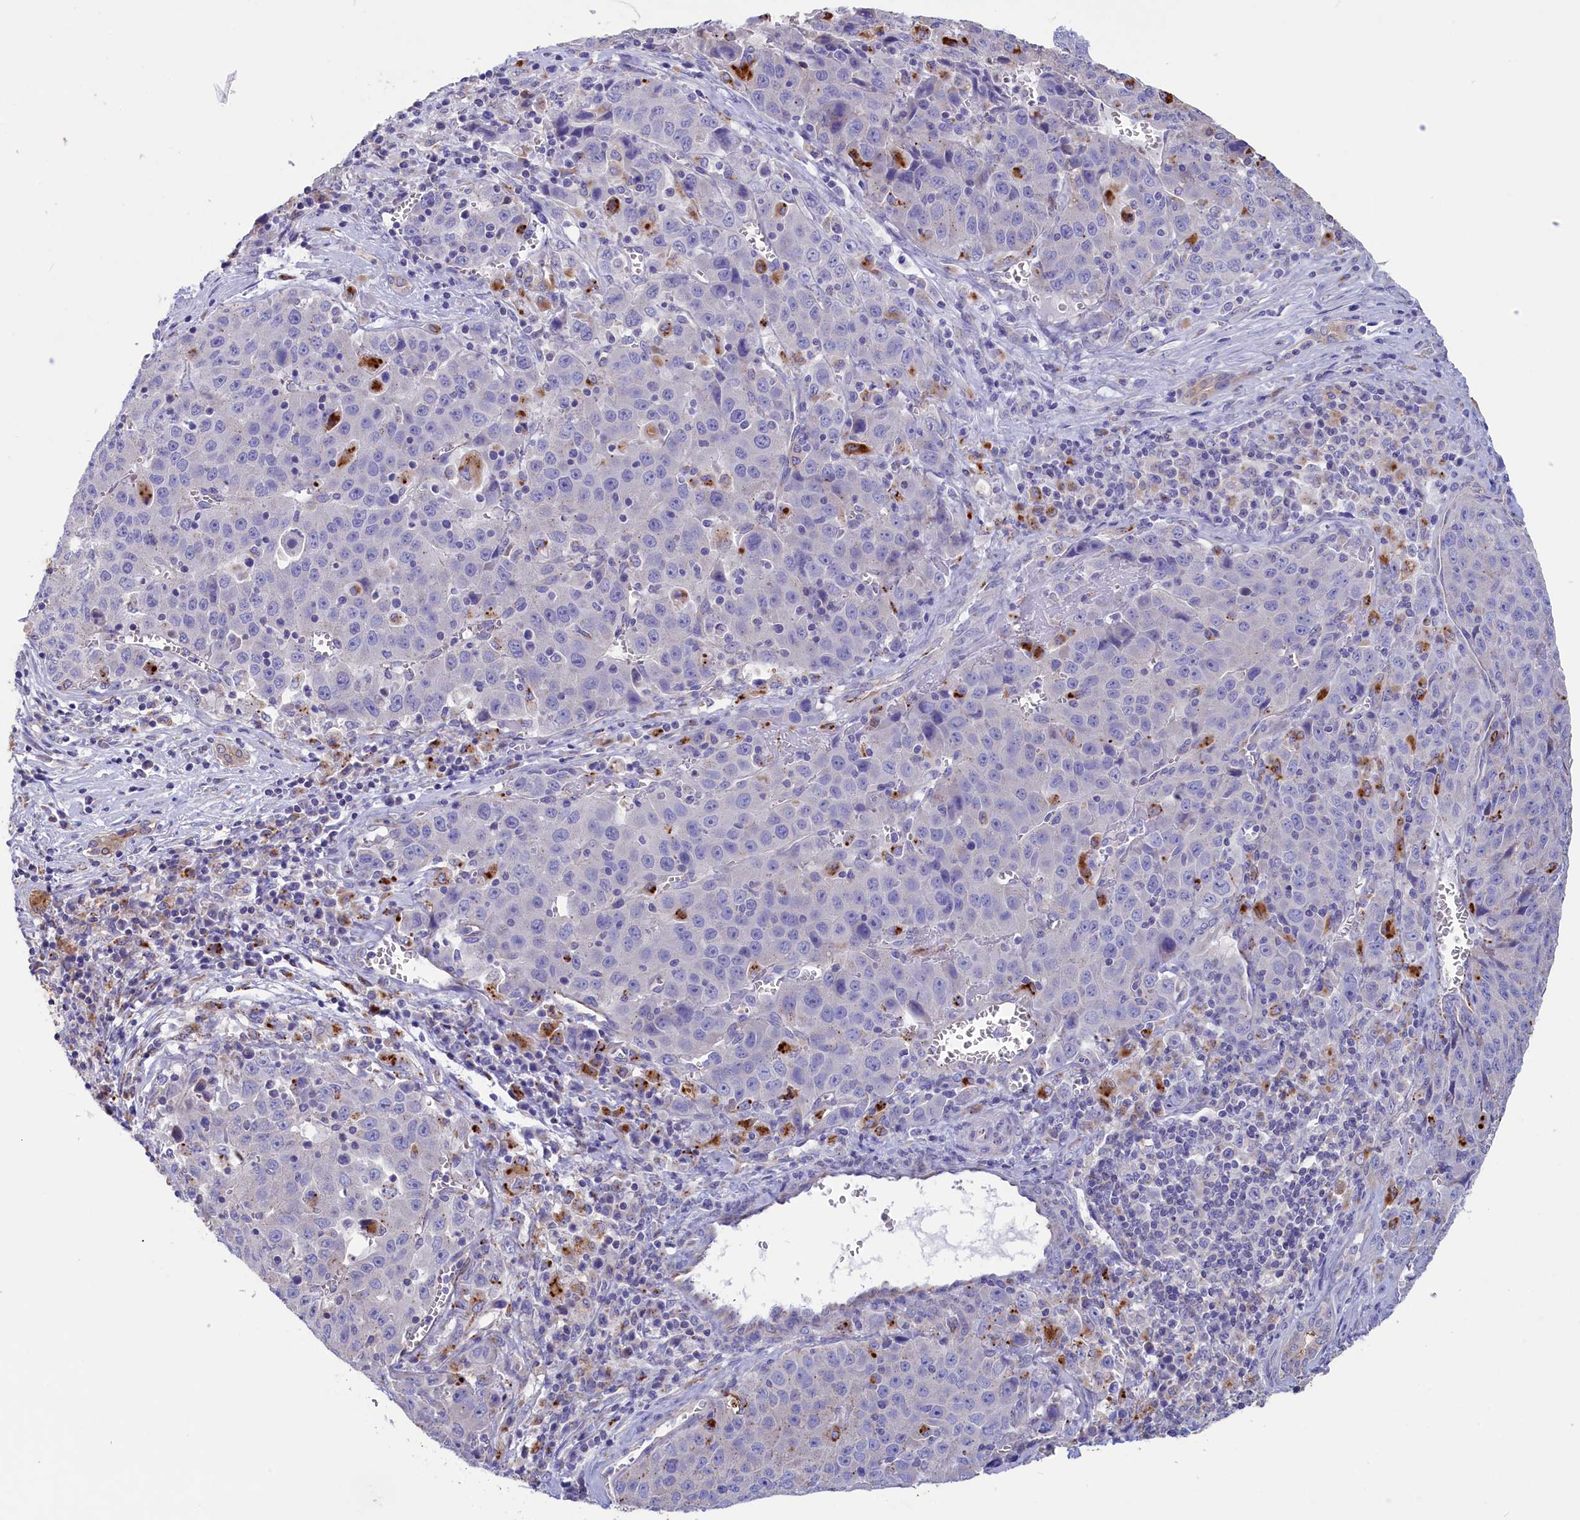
{"staining": {"intensity": "negative", "quantity": "none", "location": "none"}, "tissue": "liver cancer", "cell_type": "Tumor cells", "image_type": "cancer", "snomed": [{"axis": "morphology", "description": "Carcinoma, Hepatocellular, NOS"}, {"axis": "topography", "description": "Liver"}], "caption": "This is an immunohistochemistry (IHC) histopathology image of human liver cancer. There is no expression in tumor cells.", "gene": "WDR6", "patient": {"sex": "female", "age": 53}}